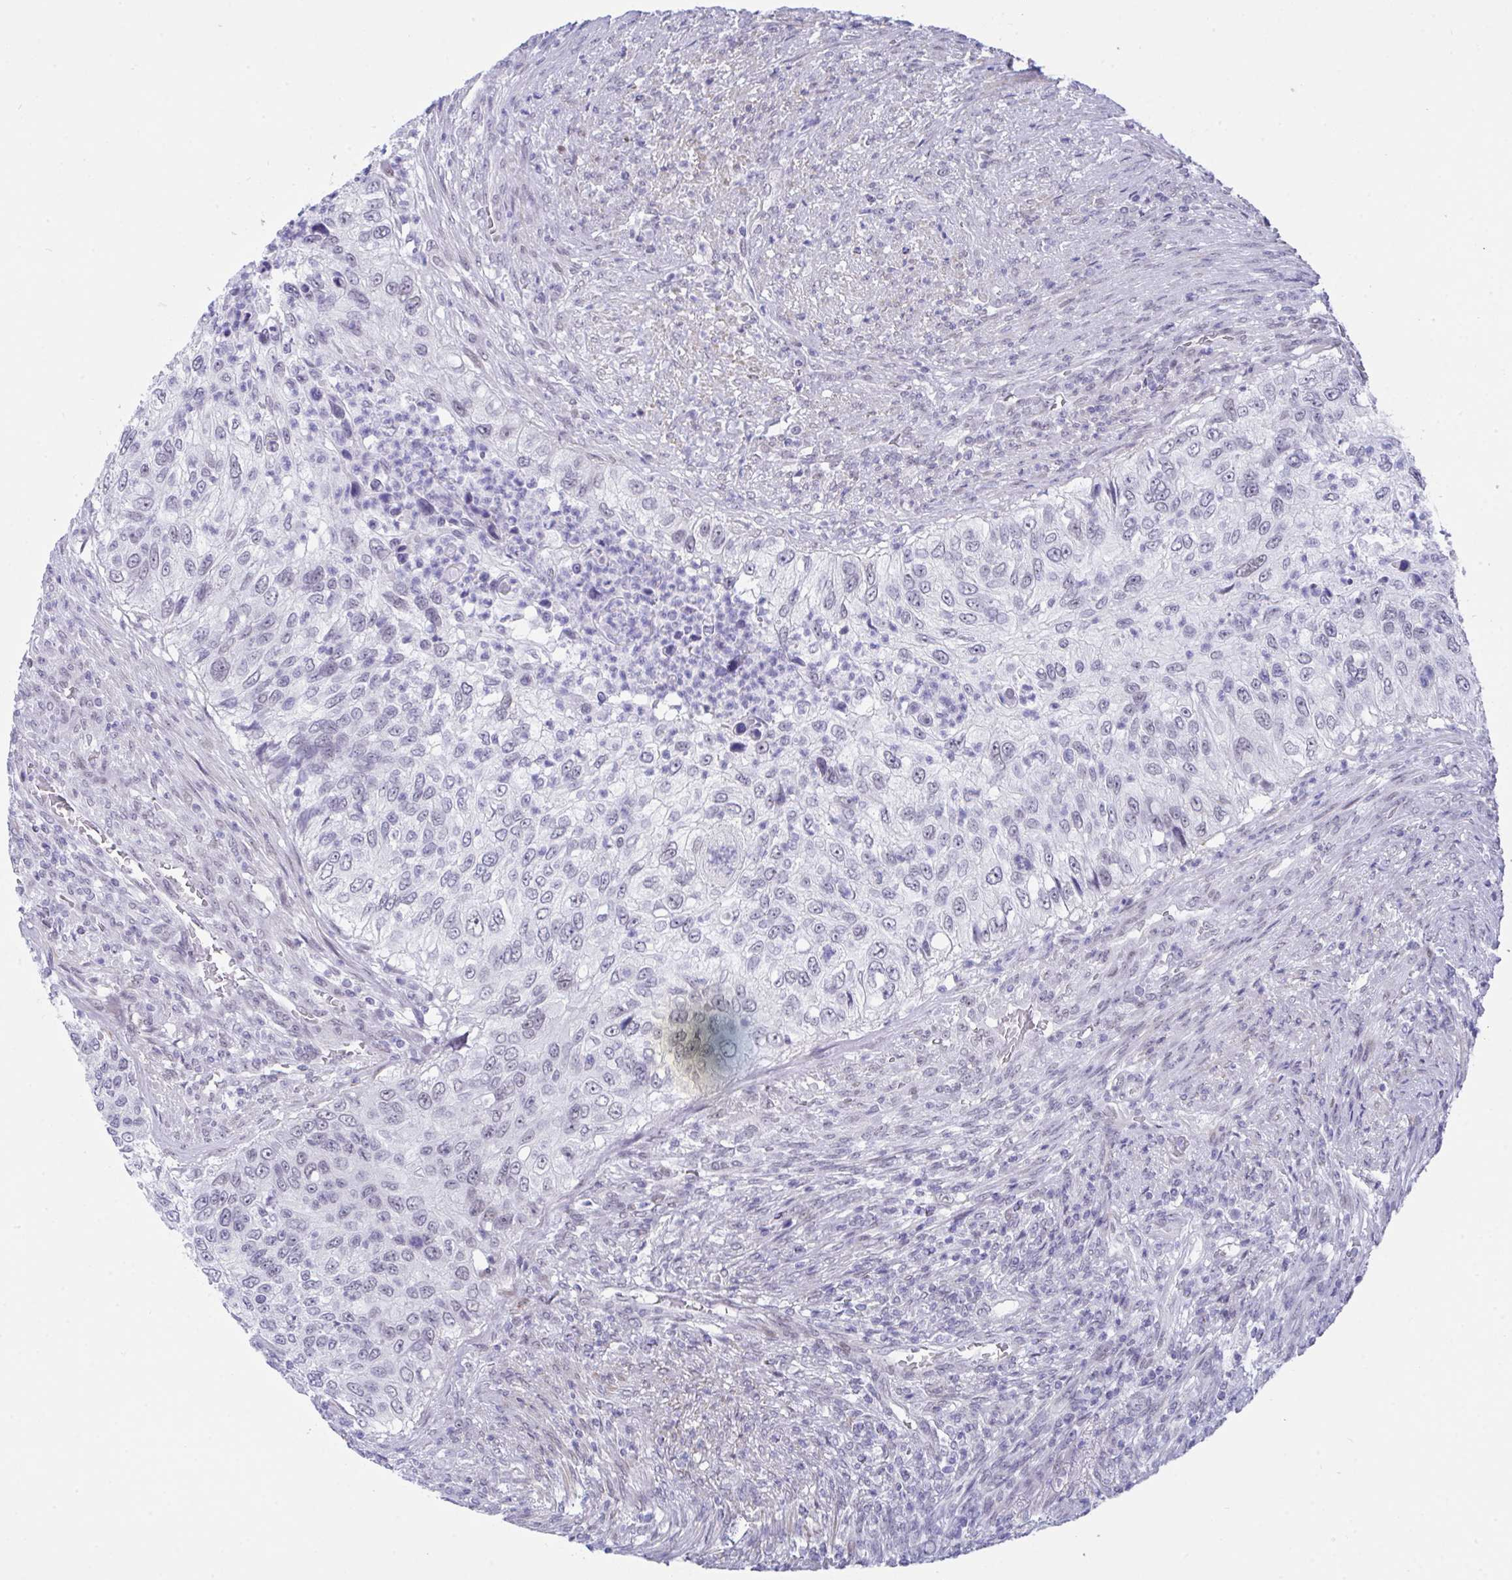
{"staining": {"intensity": "negative", "quantity": "none", "location": "none"}, "tissue": "urothelial cancer", "cell_type": "Tumor cells", "image_type": "cancer", "snomed": [{"axis": "morphology", "description": "Urothelial carcinoma, High grade"}, {"axis": "topography", "description": "Urinary bladder"}], "caption": "IHC micrograph of urothelial cancer stained for a protein (brown), which shows no staining in tumor cells.", "gene": "FBXL22", "patient": {"sex": "female", "age": 60}}